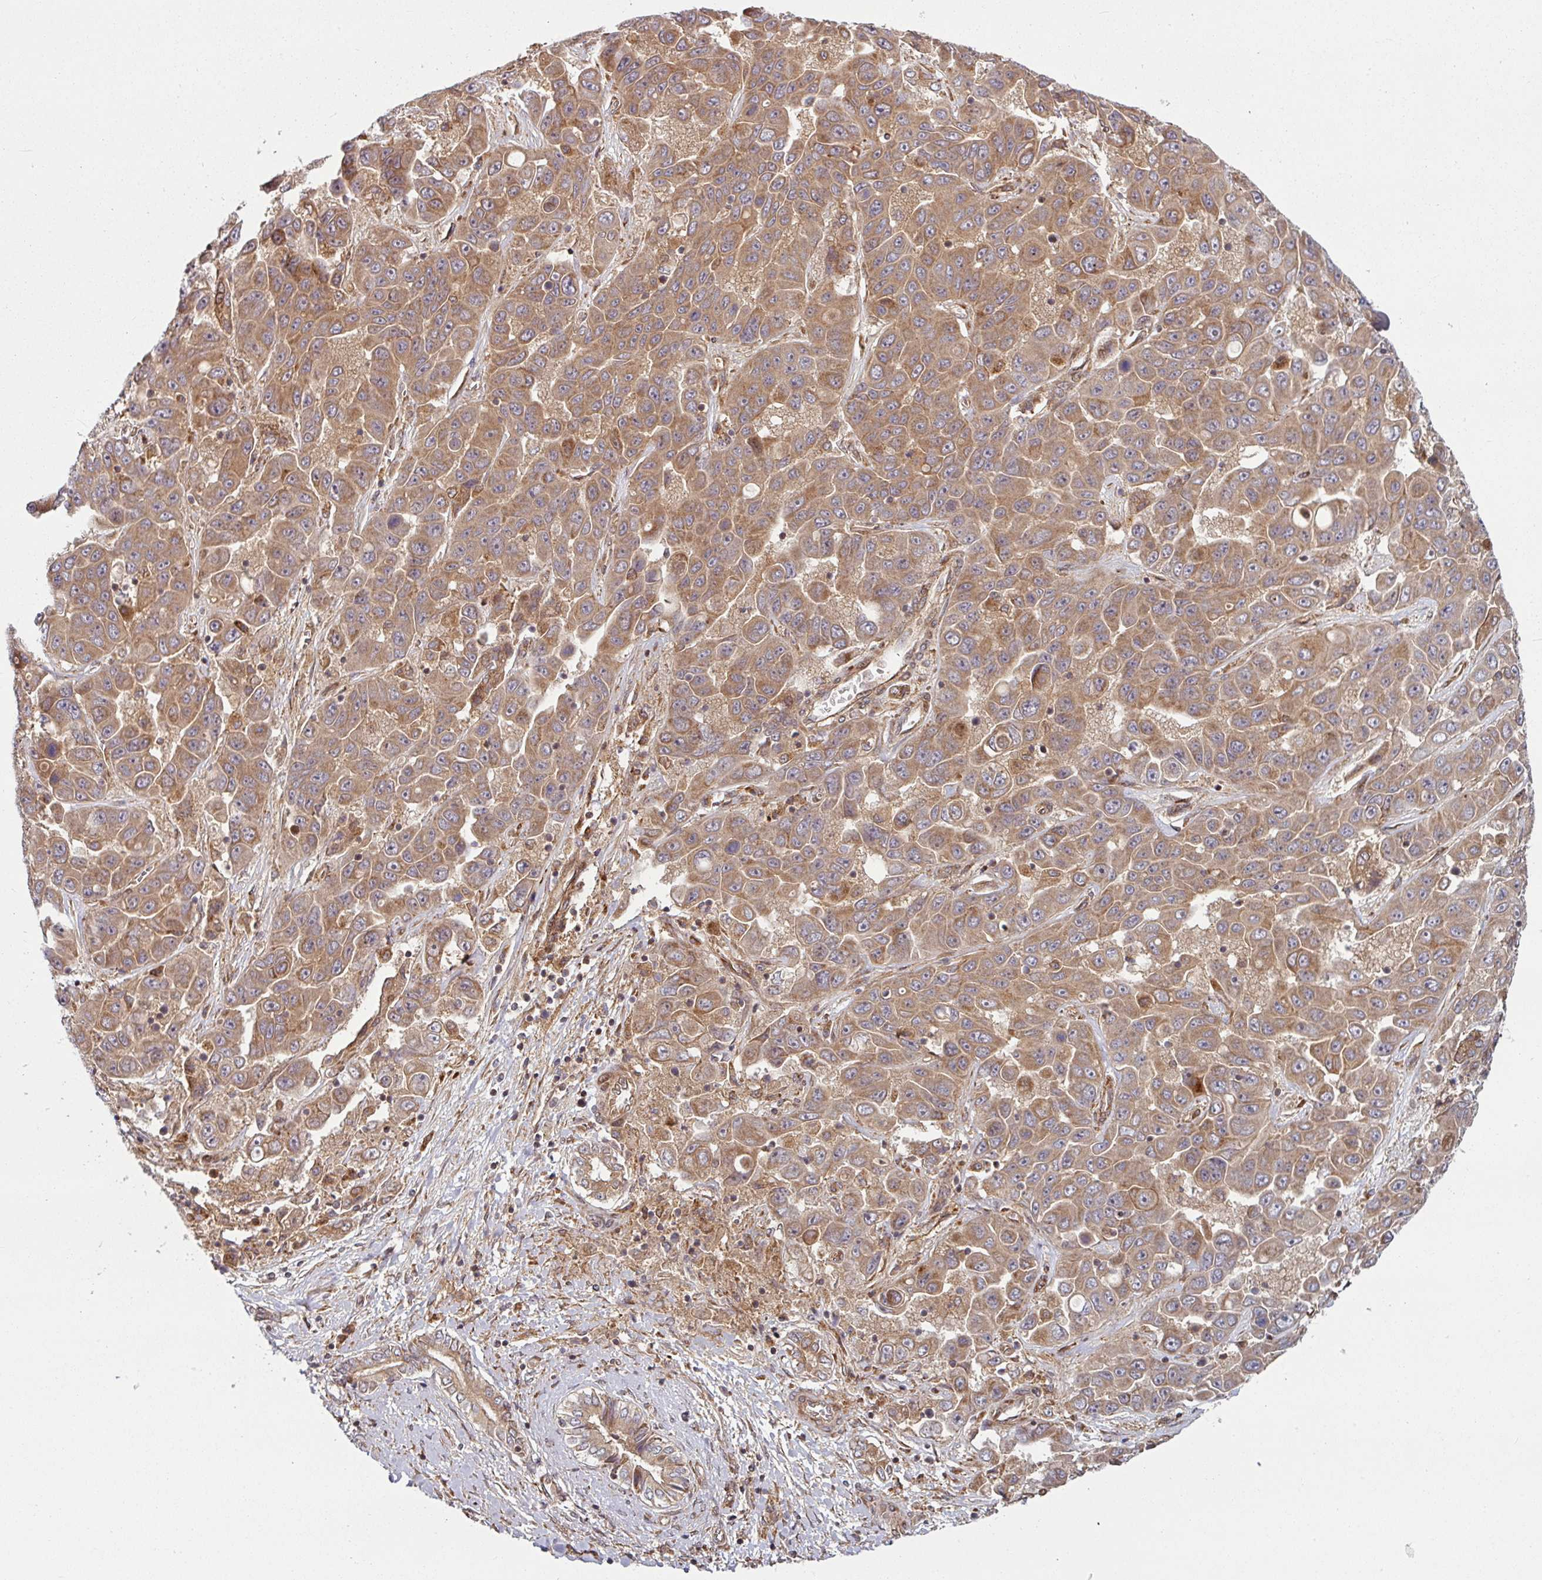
{"staining": {"intensity": "moderate", "quantity": ">75%", "location": "cytoplasmic/membranous"}, "tissue": "liver cancer", "cell_type": "Tumor cells", "image_type": "cancer", "snomed": [{"axis": "morphology", "description": "Cholangiocarcinoma"}, {"axis": "topography", "description": "Liver"}], "caption": "Brown immunohistochemical staining in human liver cancer exhibits moderate cytoplasmic/membranous expression in about >75% of tumor cells. (DAB = brown stain, brightfield microscopy at high magnification).", "gene": "RAB5A", "patient": {"sex": "female", "age": 52}}